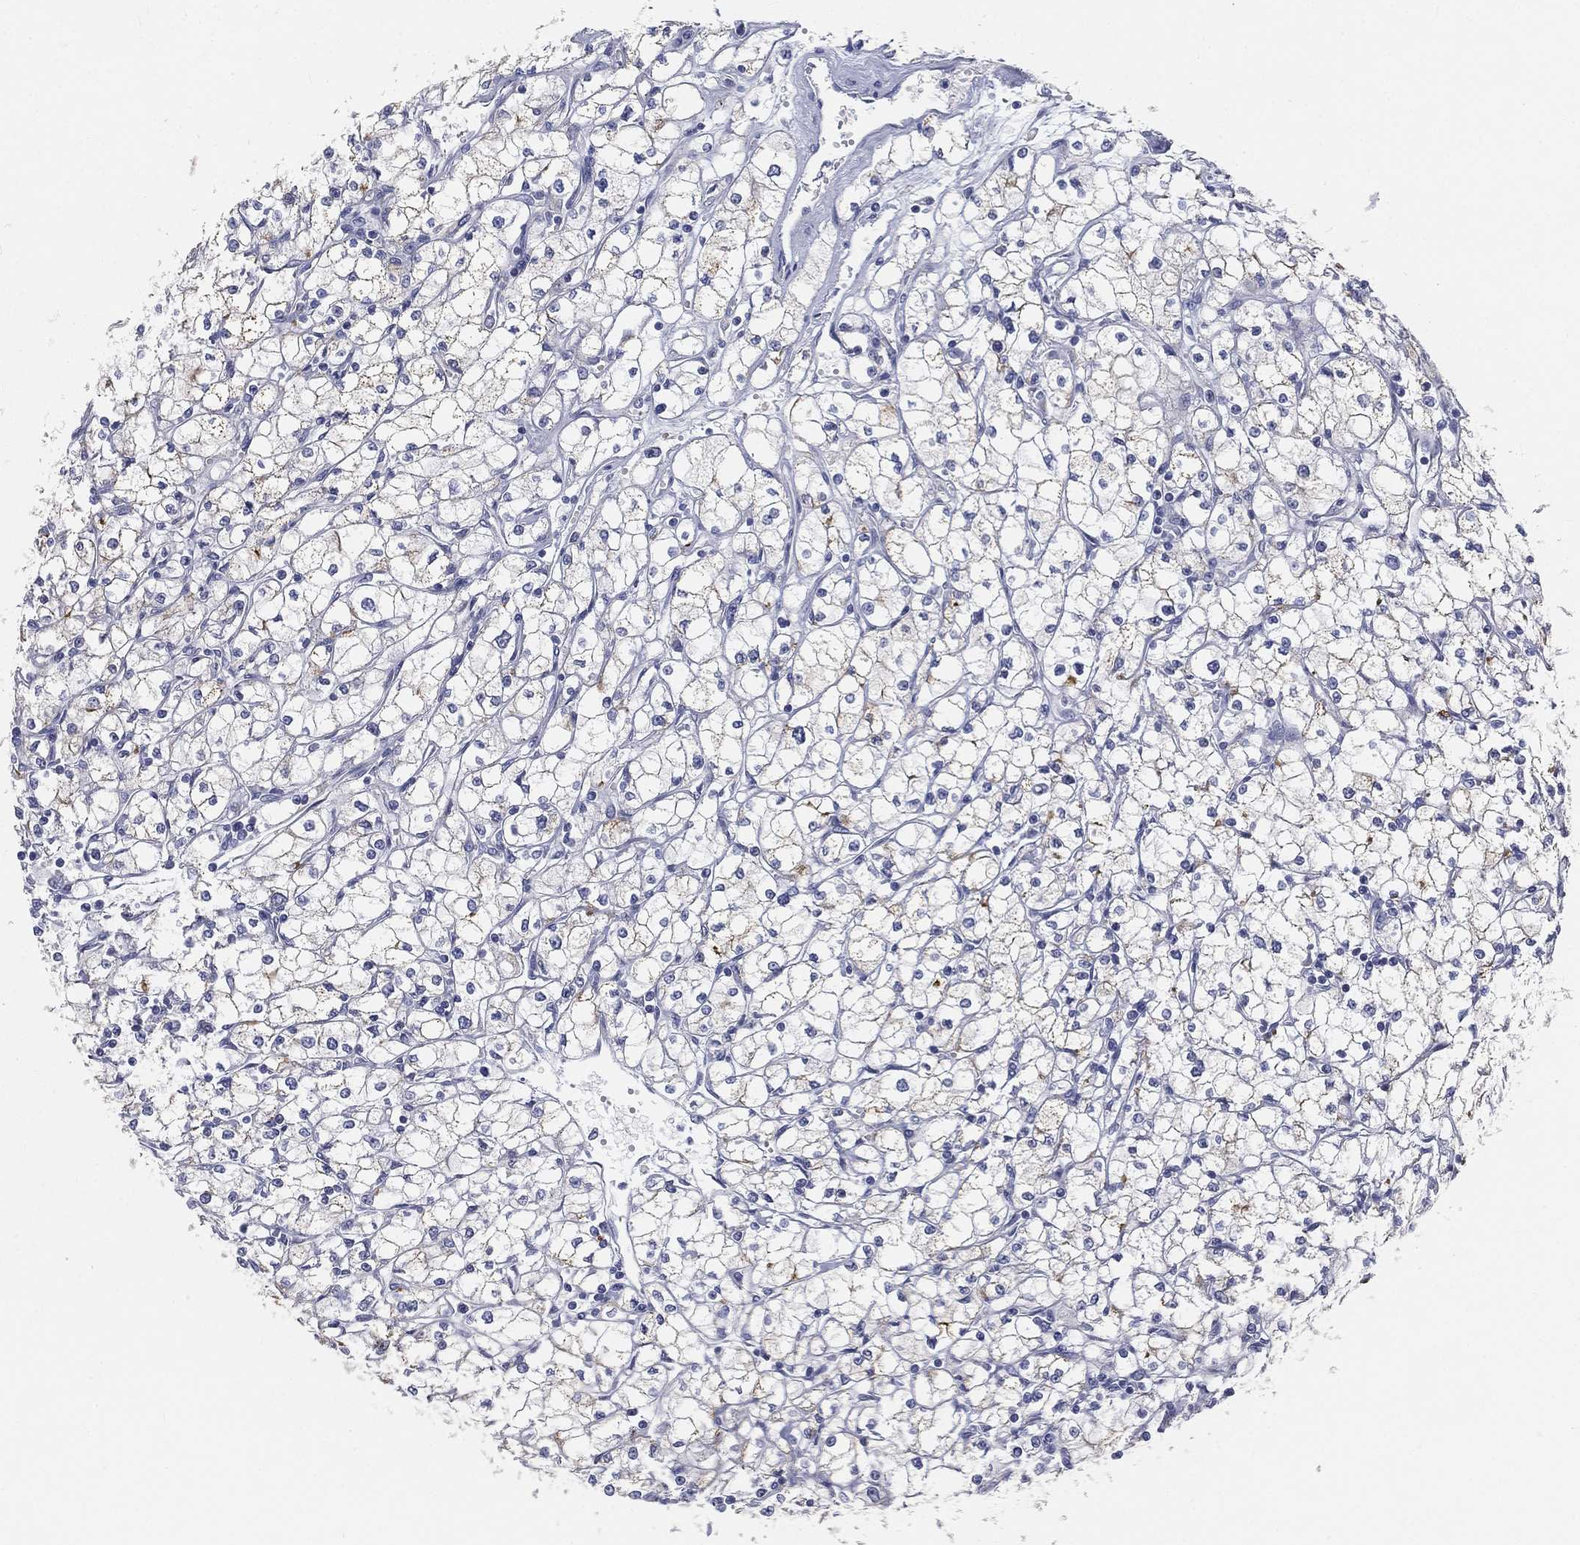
{"staining": {"intensity": "negative", "quantity": "none", "location": "none"}, "tissue": "renal cancer", "cell_type": "Tumor cells", "image_type": "cancer", "snomed": [{"axis": "morphology", "description": "Adenocarcinoma, NOS"}, {"axis": "topography", "description": "Kidney"}], "caption": "IHC histopathology image of neoplastic tissue: renal cancer (adenocarcinoma) stained with DAB shows no significant protein positivity in tumor cells.", "gene": "TMEM25", "patient": {"sex": "male", "age": 67}}